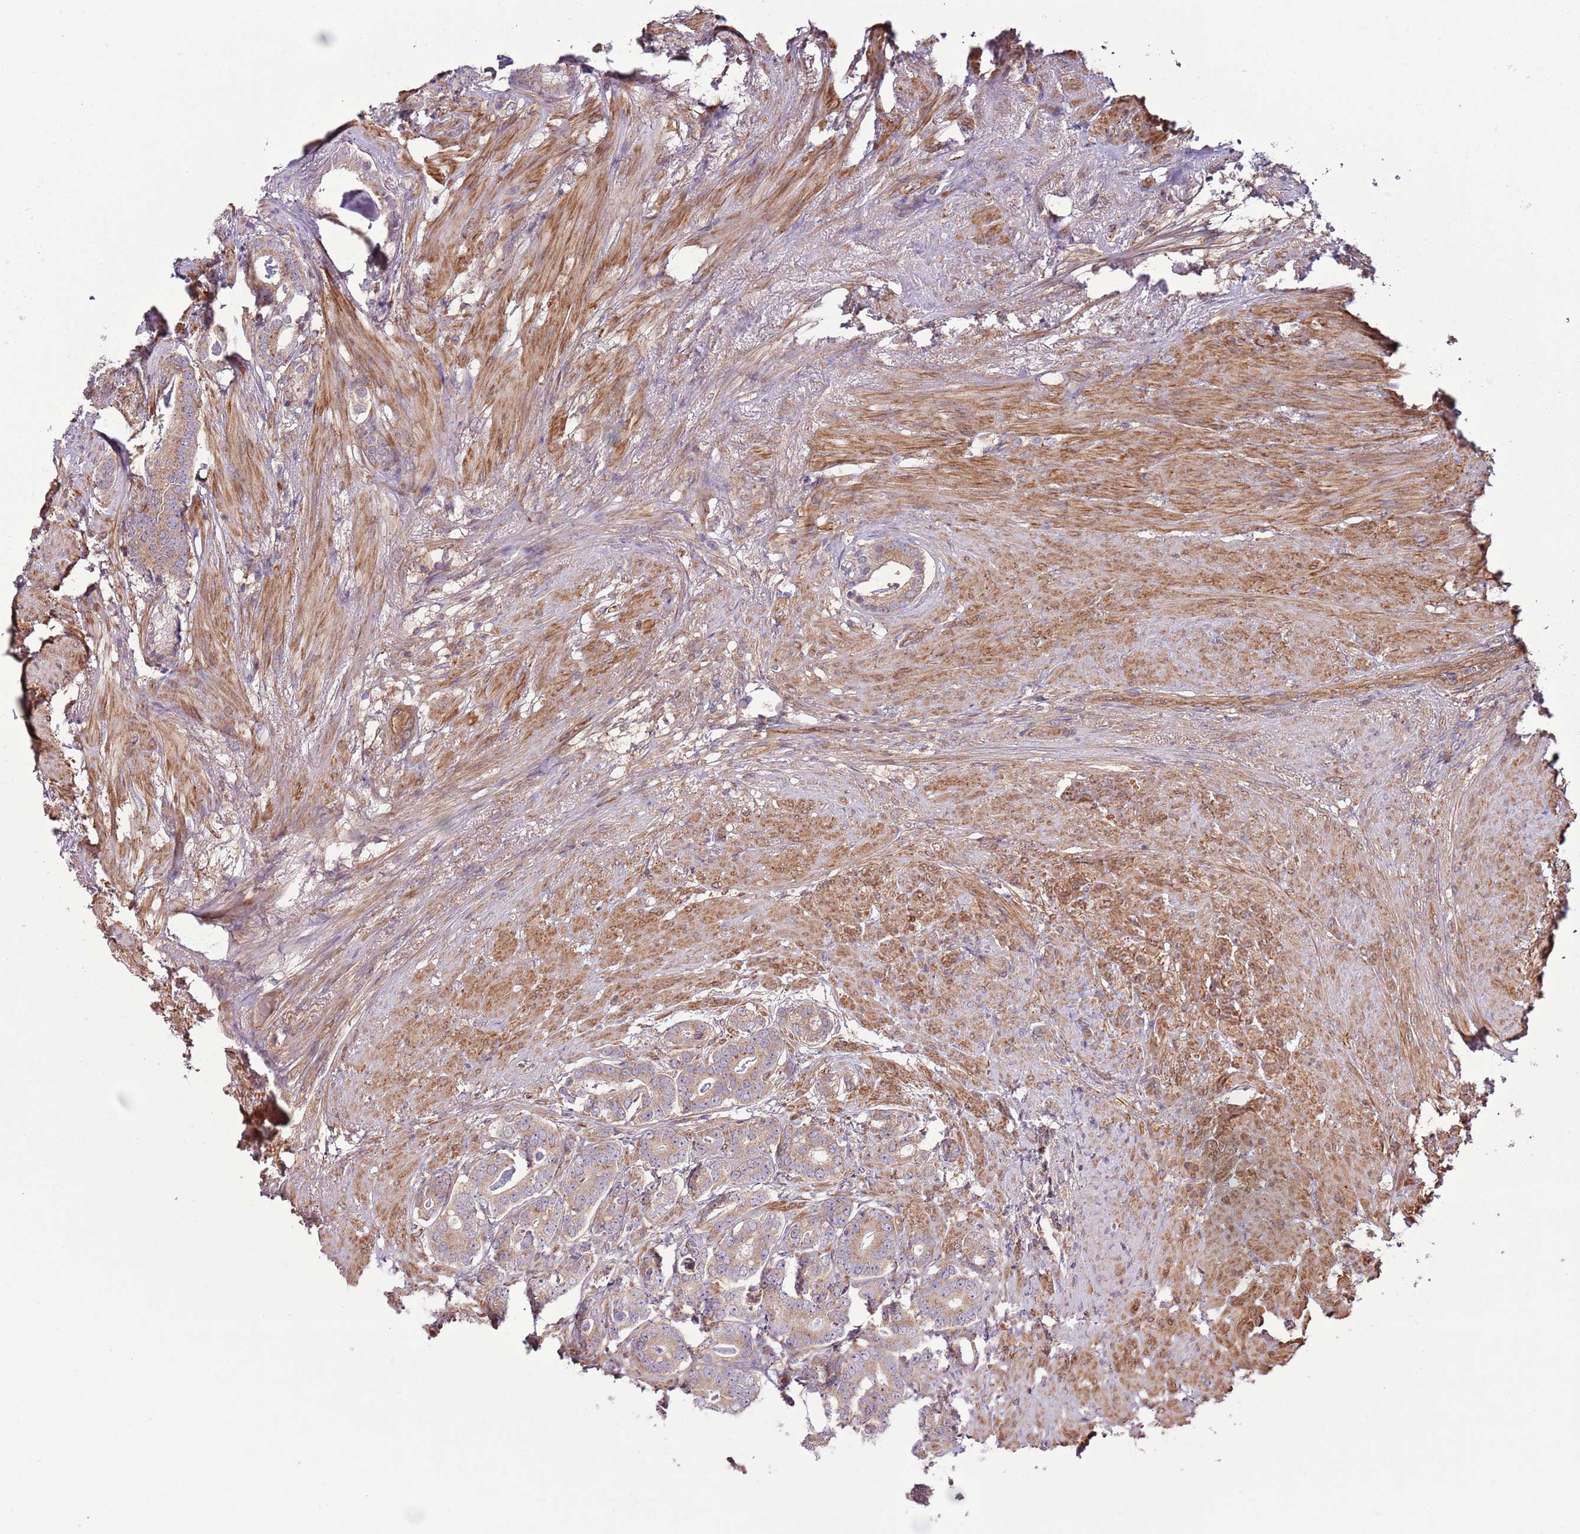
{"staining": {"intensity": "weak", "quantity": "25%-75%", "location": "cytoplasmic/membranous"}, "tissue": "prostate cancer", "cell_type": "Tumor cells", "image_type": "cancer", "snomed": [{"axis": "morphology", "description": "Adenocarcinoma, Low grade"}, {"axis": "topography", "description": "Prostate"}], "caption": "Tumor cells reveal low levels of weak cytoplasmic/membranous staining in about 25%-75% of cells in prostate cancer. Ihc stains the protein in brown and the nuclei are stained blue.", "gene": "LPIN2", "patient": {"sex": "male", "age": 71}}